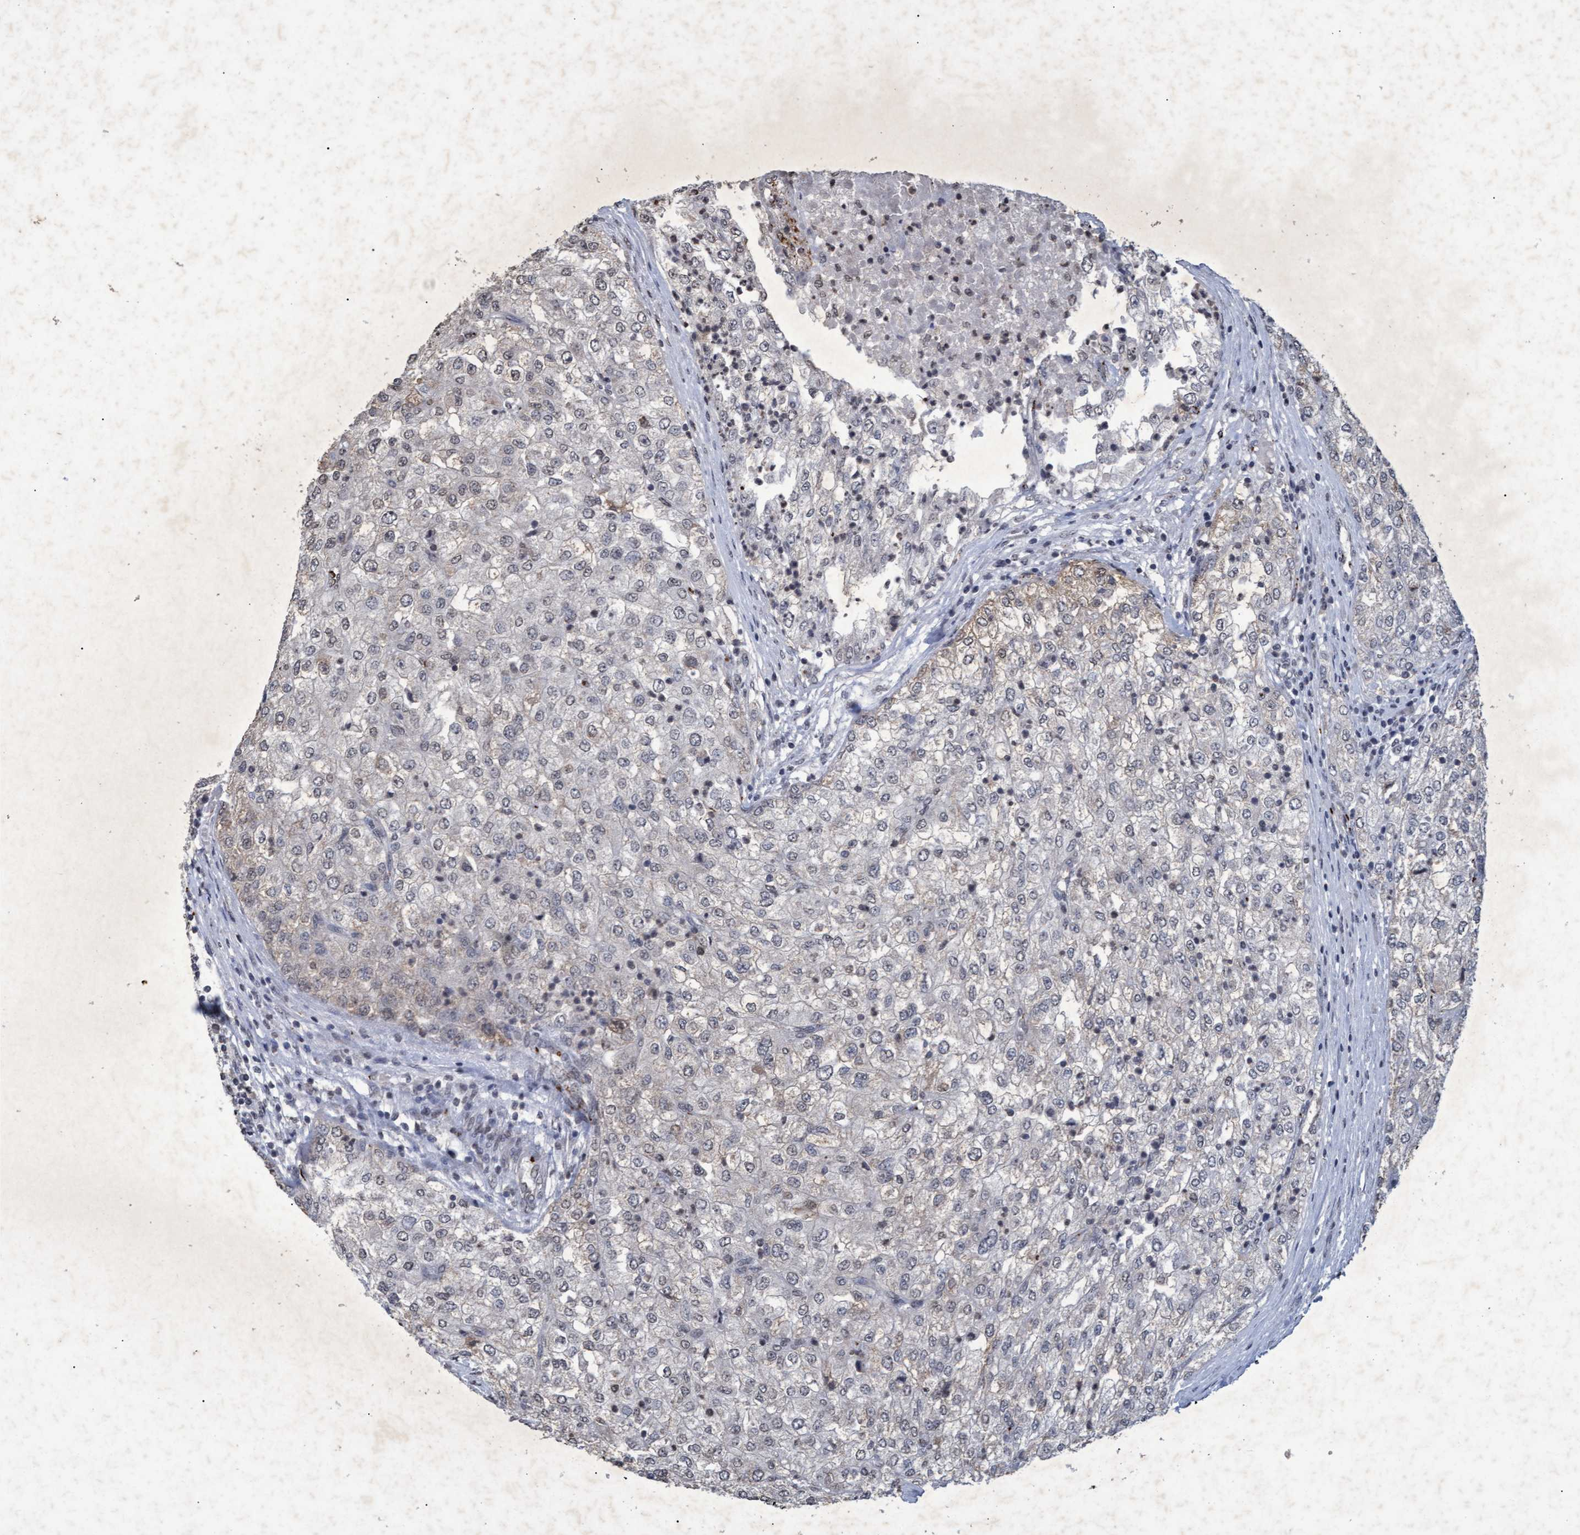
{"staining": {"intensity": "weak", "quantity": "<25%", "location": "cytoplasmic/membranous,nuclear"}, "tissue": "renal cancer", "cell_type": "Tumor cells", "image_type": "cancer", "snomed": [{"axis": "morphology", "description": "Adenocarcinoma, NOS"}, {"axis": "topography", "description": "Kidney"}], "caption": "IHC image of neoplastic tissue: human adenocarcinoma (renal) stained with DAB displays no significant protein positivity in tumor cells. (DAB IHC, high magnification).", "gene": "GALC", "patient": {"sex": "female", "age": 54}}